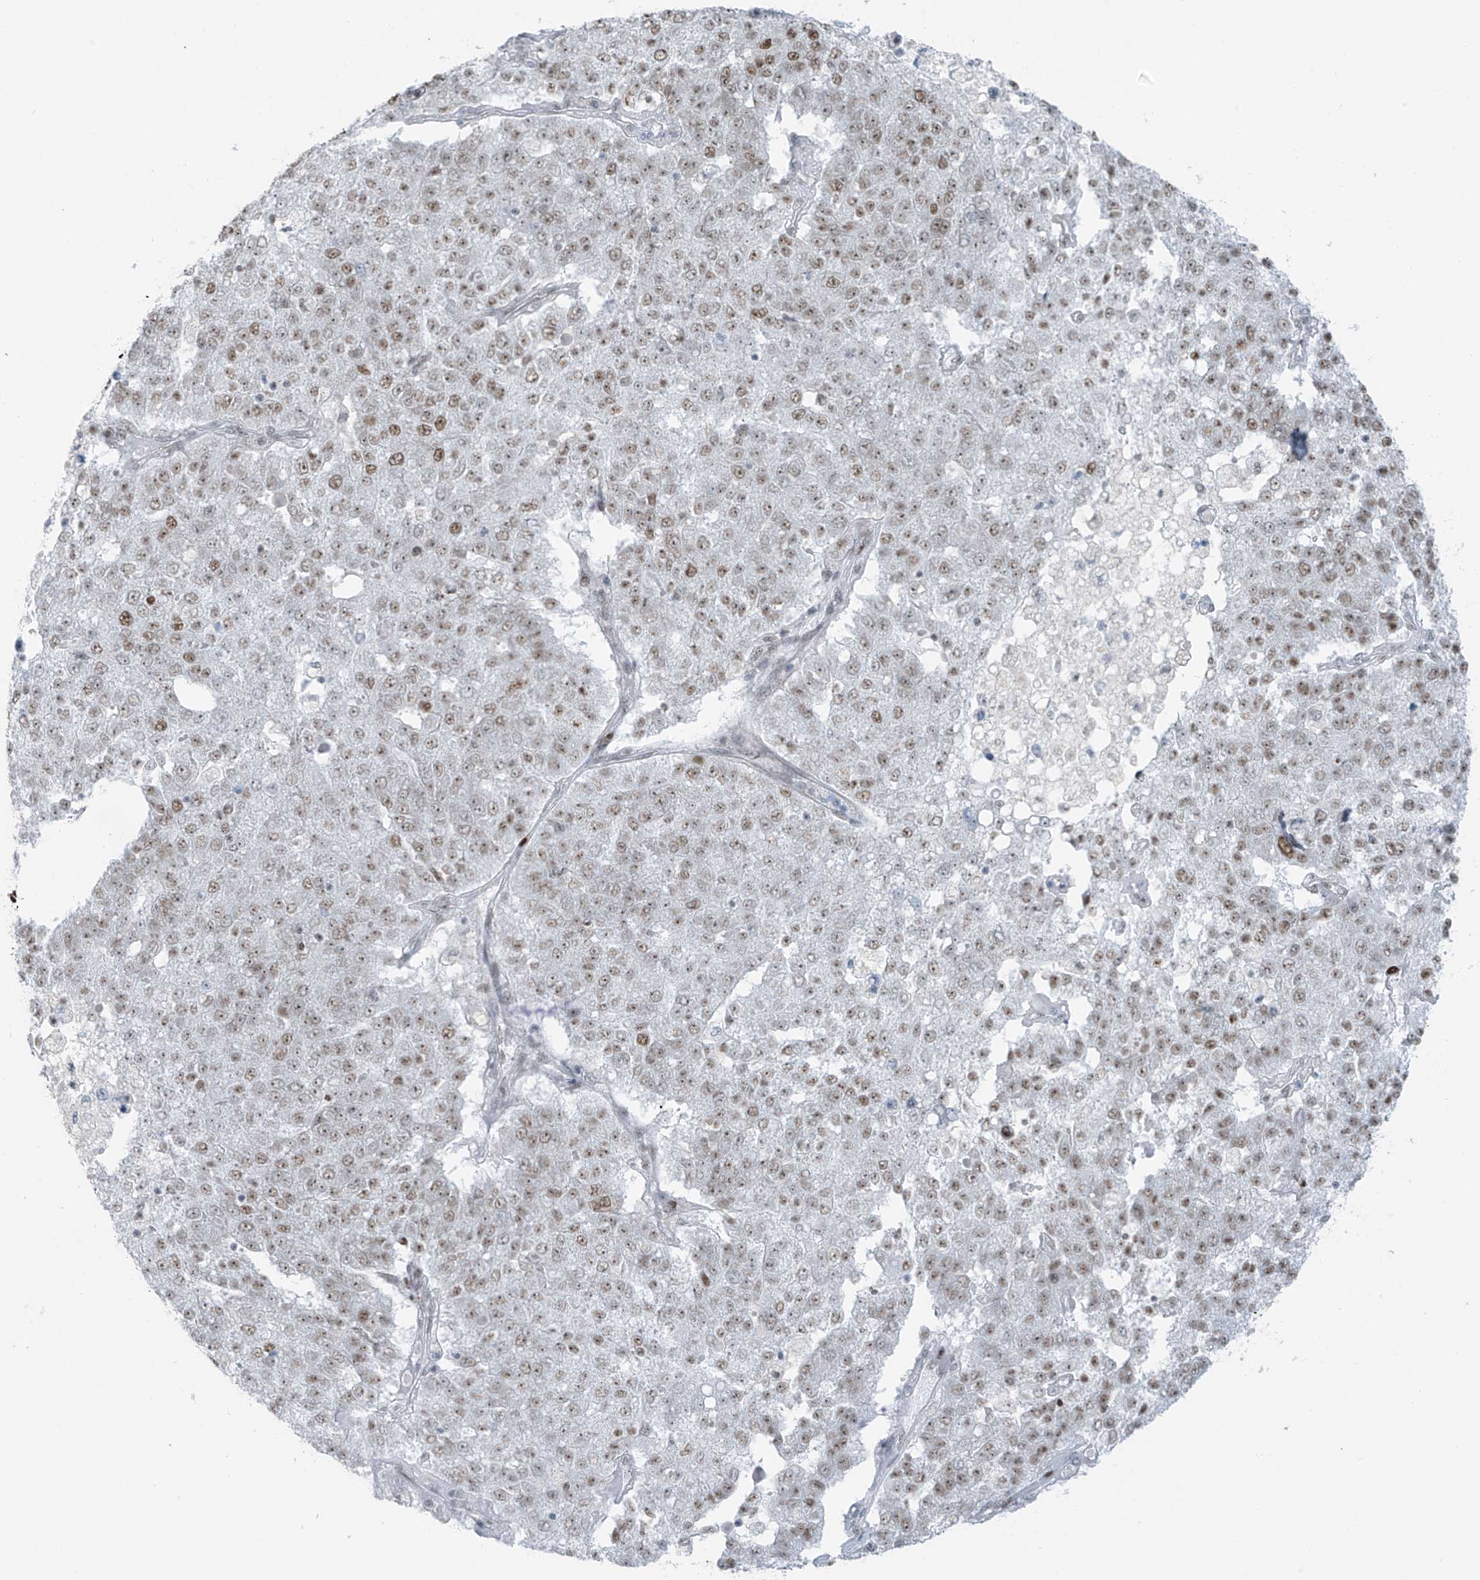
{"staining": {"intensity": "moderate", "quantity": "25%-75%", "location": "nuclear"}, "tissue": "pancreatic cancer", "cell_type": "Tumor cells", "image_type": "cancer", "snomed": [{"axis": "morphology", "description": "Adenocarcinoma, NOS"}, {"axis": "topography", "description": "Pancreas"}], "caption": "Brown immunohistochemical staining in human pancreatic cancer displays moderate nuclear staining in about 25%-75% of tumor cells.", "gene": "WRNIP1", "patient": {"sex": "female", "age": 61}}